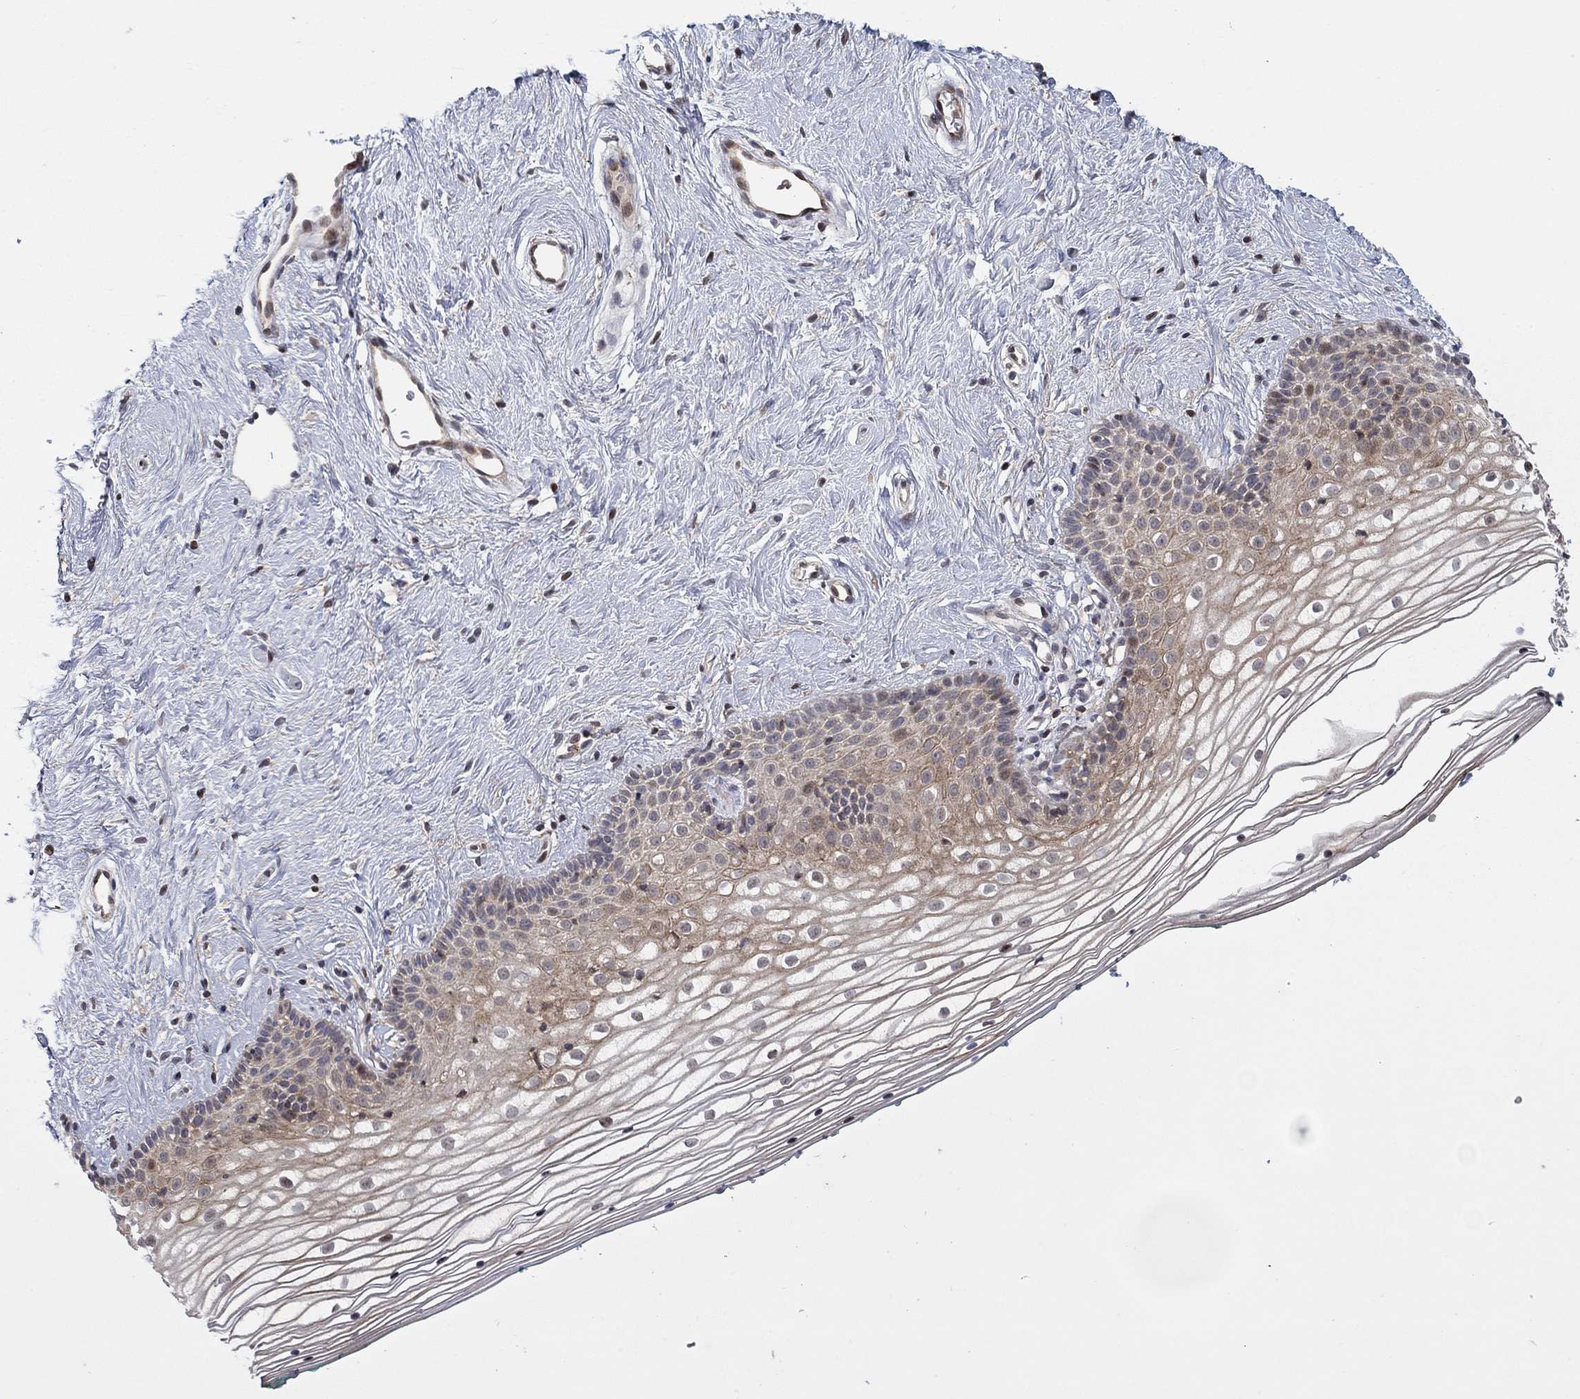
{"staining": {"intensity": "weak", "quantity": ">75%", "location": "cytoplasmic/membranous"}, "tissue": "vagina", "cell_type": "Squamous epithelial cells", "image_type": "normal", "snomed": [{"axis": "morphology", "description": "Normal tissue, NOS"}, {"axis": "topography", "description": "Vagina"}], "caption": "The immunohistochemical stain labels weak cytoplasmic/membranous staining in squamous epithelial cells of unremarkable vagina.", "gene": "LPCAT4", "patient": {"sex": "female", "age": 36}}